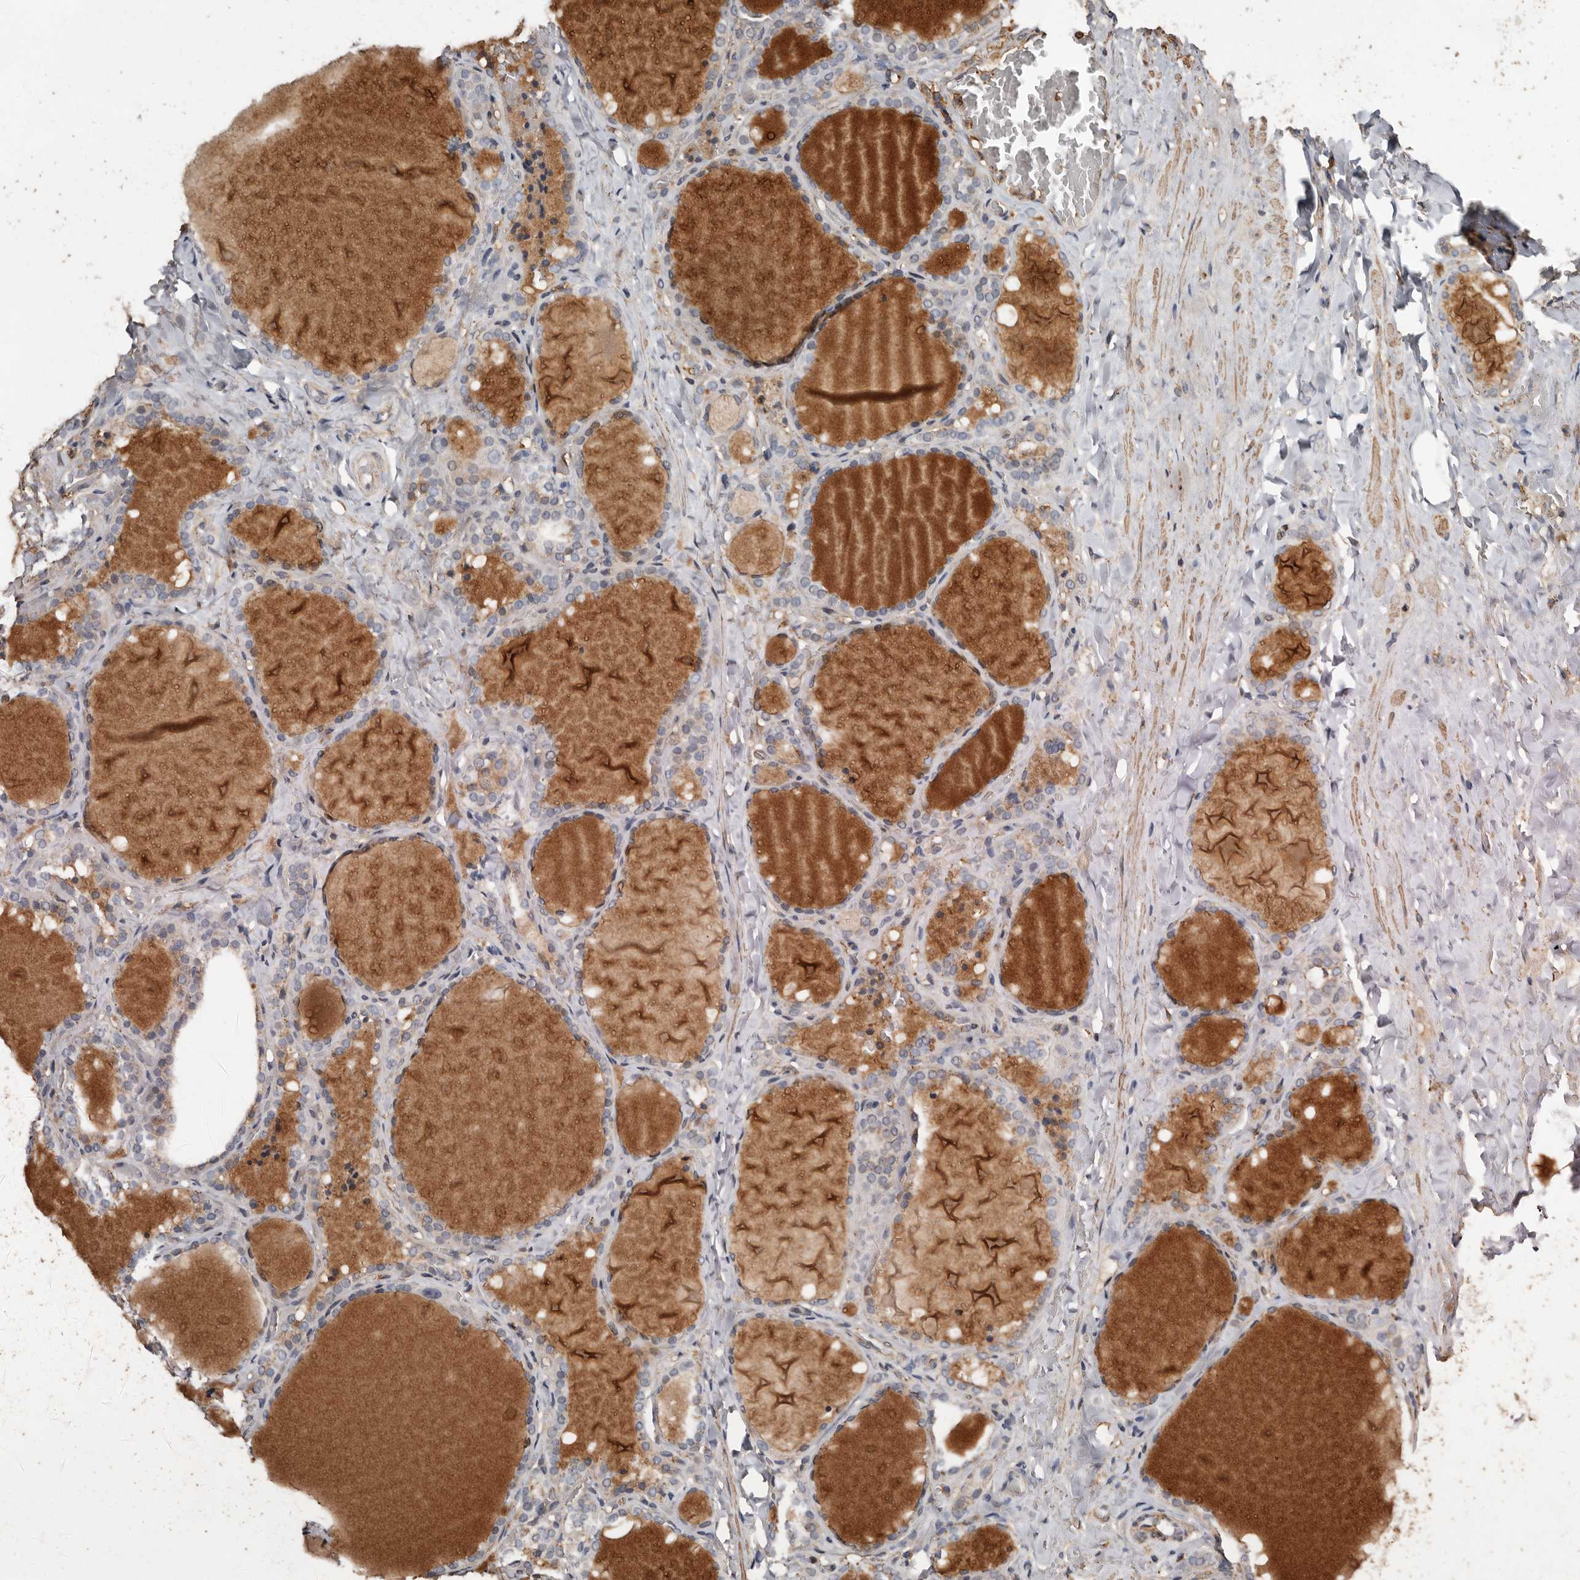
{"staining": {"intensity": "weak", "quantity": "25%-75%", "location": "cytoplasmic/membranous"}, "tissue": "thyroid gland", "cell_type": "Glandular cells", "image_type": "normal", "snomed": [{"axis": "morphology", "description": "Normal tissue, NOS"}, {"axis": "topography", "description": "Thyroid gland"}], "caption": "An image showing weak cytoplasmic/membranous positivity in approximately 25%-75% of glandular cells in benign thyroid gland, as visualized by brown immunohistochemical staining.", "gene": "GSK3A", "patient": {"sex": "female", "age": 22}}